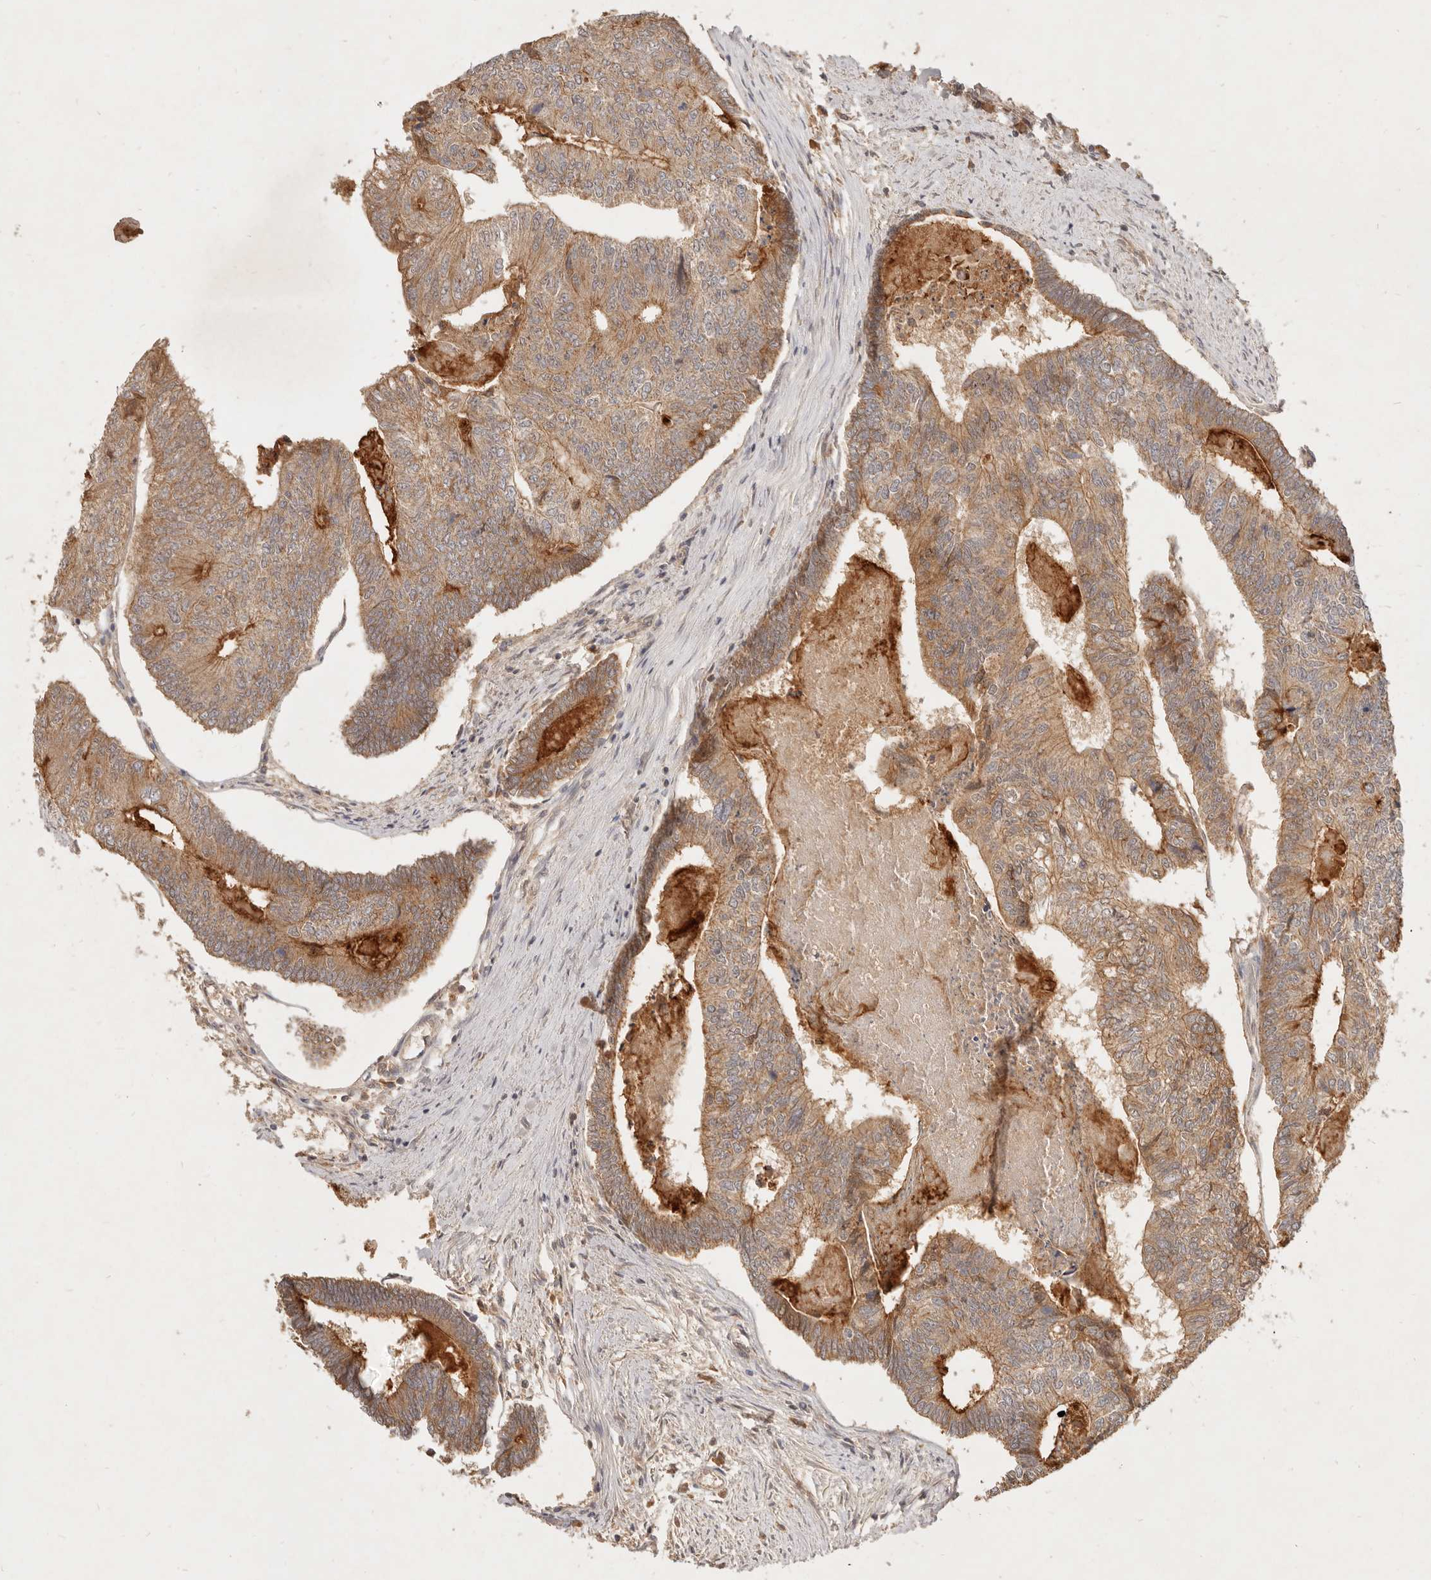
{"staining": {"intensity": "moderate", "quantity": ">75%", "location": "cytoplasmic/membranous"}, "tissue": "colorectal cancer", "cell_type": "Tumor cells", "image_type": "cancer", "snomed": [{"axis": "morphology", "description": "Adenocarcinoma, NOS"}, {"axis": "topography", "description": "Colon"}], "caption": "Brown immunohistochemical staining in human colorectal cancer shows moderate cytoplasmic/membranous positivity in approximately >75% of tumor cells. (IHC, brightfield microscopy, high magnification).", "gene": "FREM2", "patient": {"sex": "female", "age": 67}}